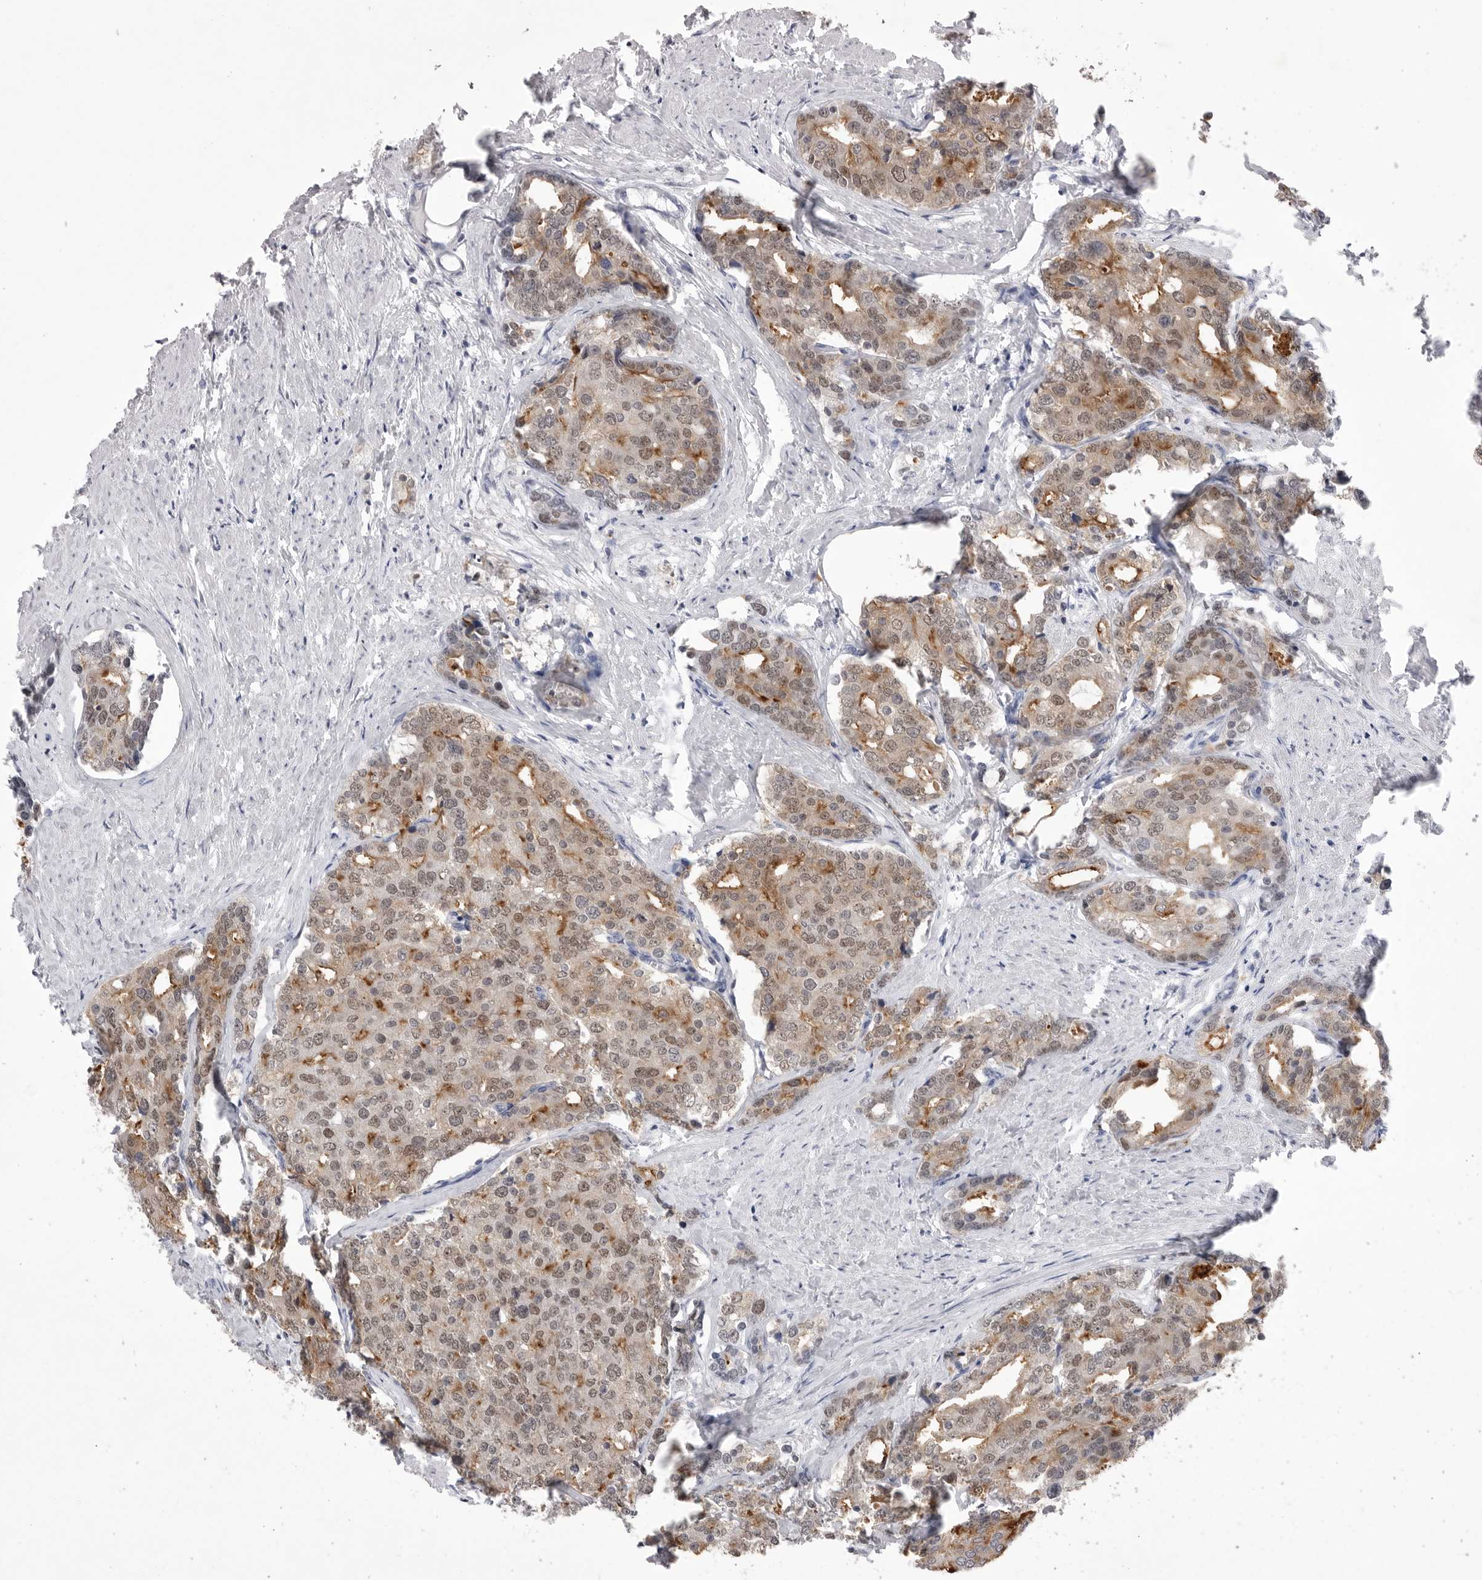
{"staining": {"intensity": "moderate", "quantity": "25%-75%", "location": "cytoplasmic/membranous,nuclear"}, "tissue": "prostate cancer", "cell_type": "Tumor cells", "image_type": "cancer", "snomed": [{"axis": "morphology", "description": "Adenocarcinoma, High grade"}, {"axis": "topography", "description": "Prostate"}], "caption": "Brown immunohistochemical staining in prostate cancer (adenocarcinoma (high-grade)) displays moderate cytoplasmic/membranous and nuclear positivity in approximately 25%-75% of tumor cells.", "gene": "ZBTB7B", "patient": {"sex": "male", "age": 50}}